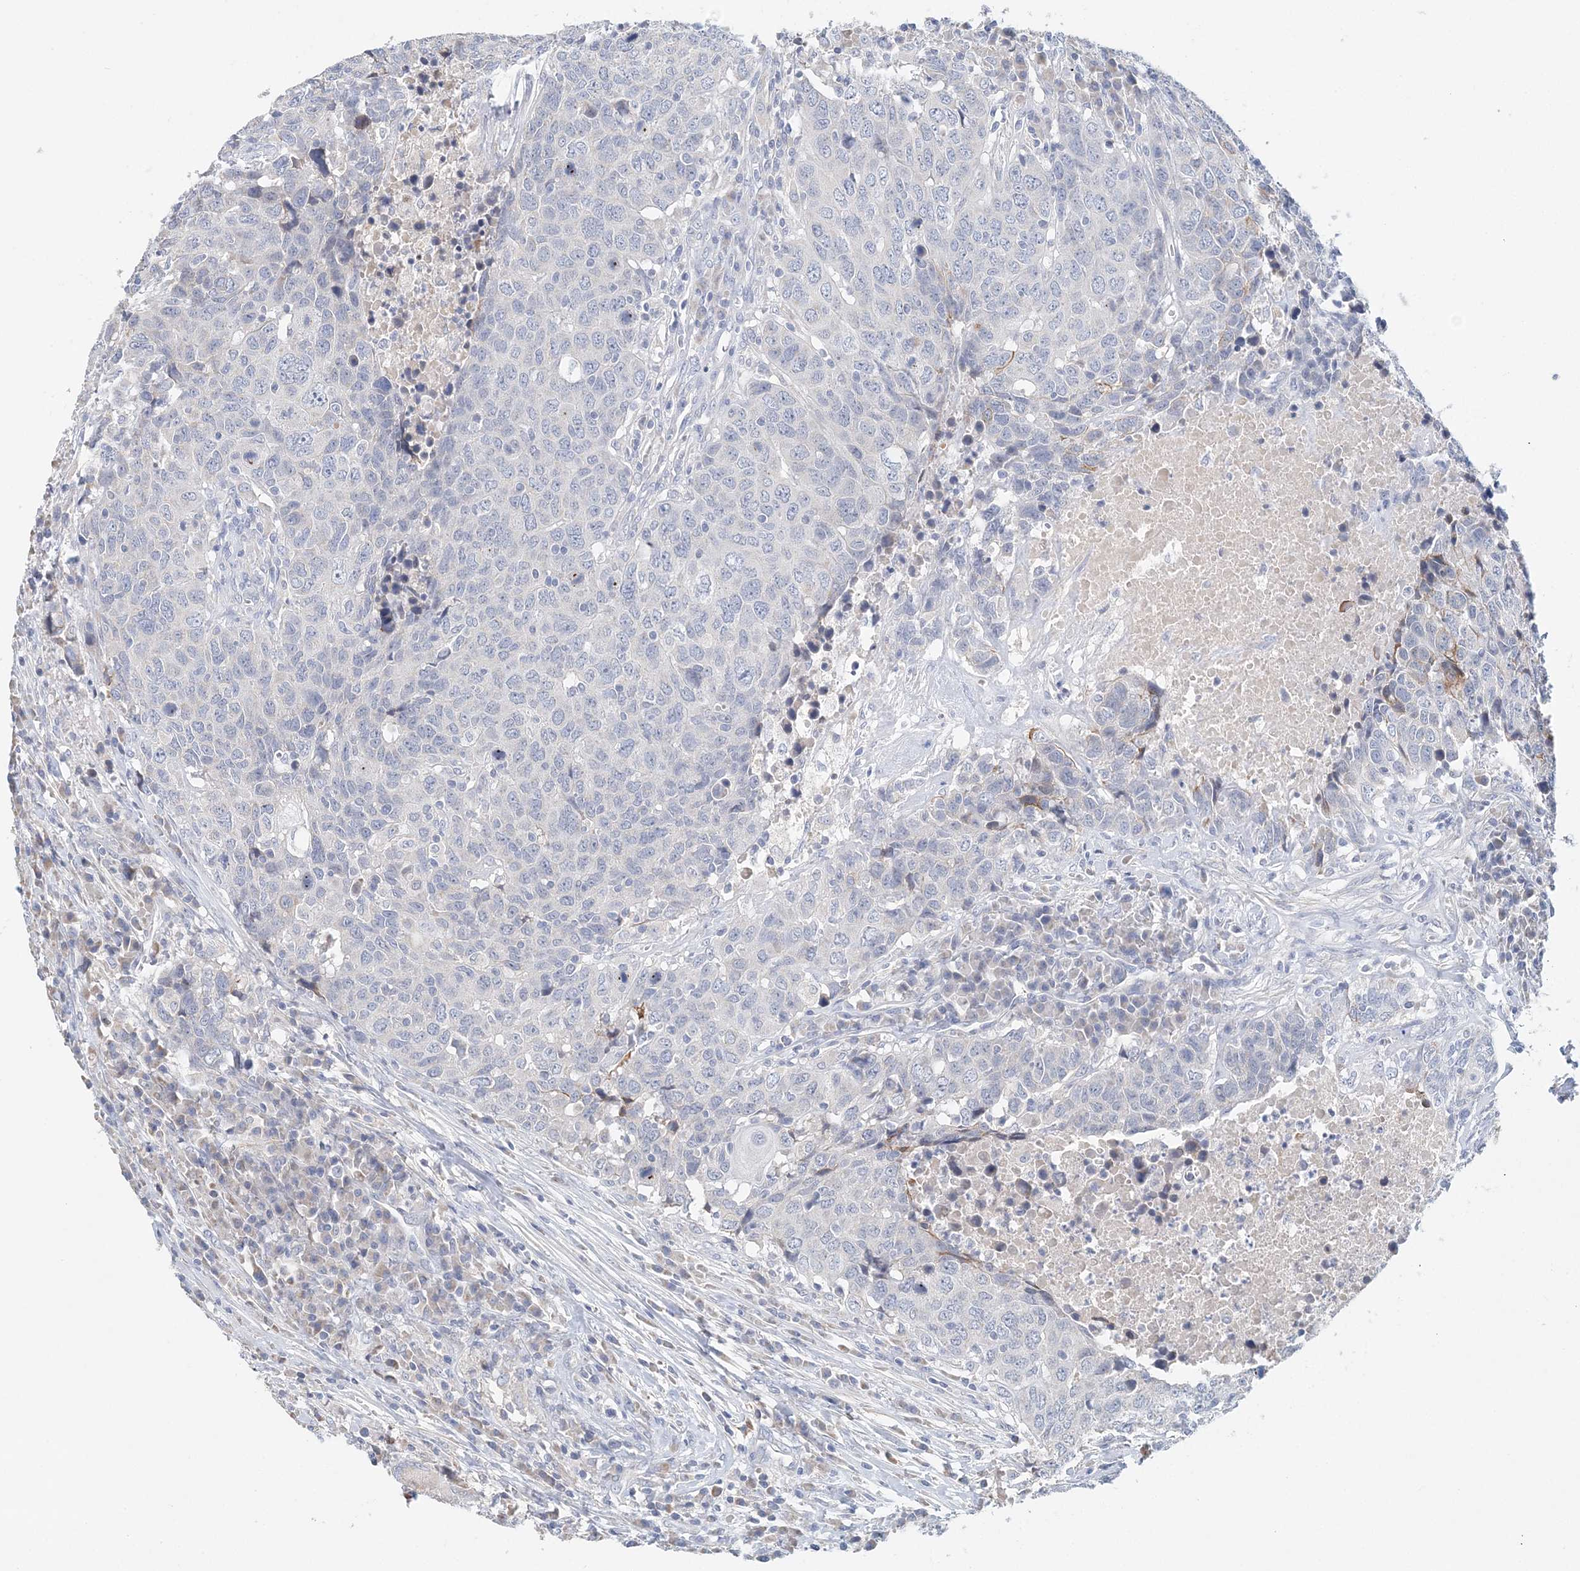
{"staining": {"intensity": "negative", "quantity": "none", "location": "none"}, "tissue": "head and neck cancer", "cell_type": "Tumor cells", "image_type": "cancer", "snomed": [{"axis": "morphology", "description": "Squamous cell carcinoma, NOS"}, {"axis": "topography", "description": "Head-Neck"}], "caption": "Tumor cells are negative for brown protein staining in head and neck cancer (squamous cell carcinoma).", "gene": "LRRIQ4", "patient": {"sex": "male", "age": 66}}